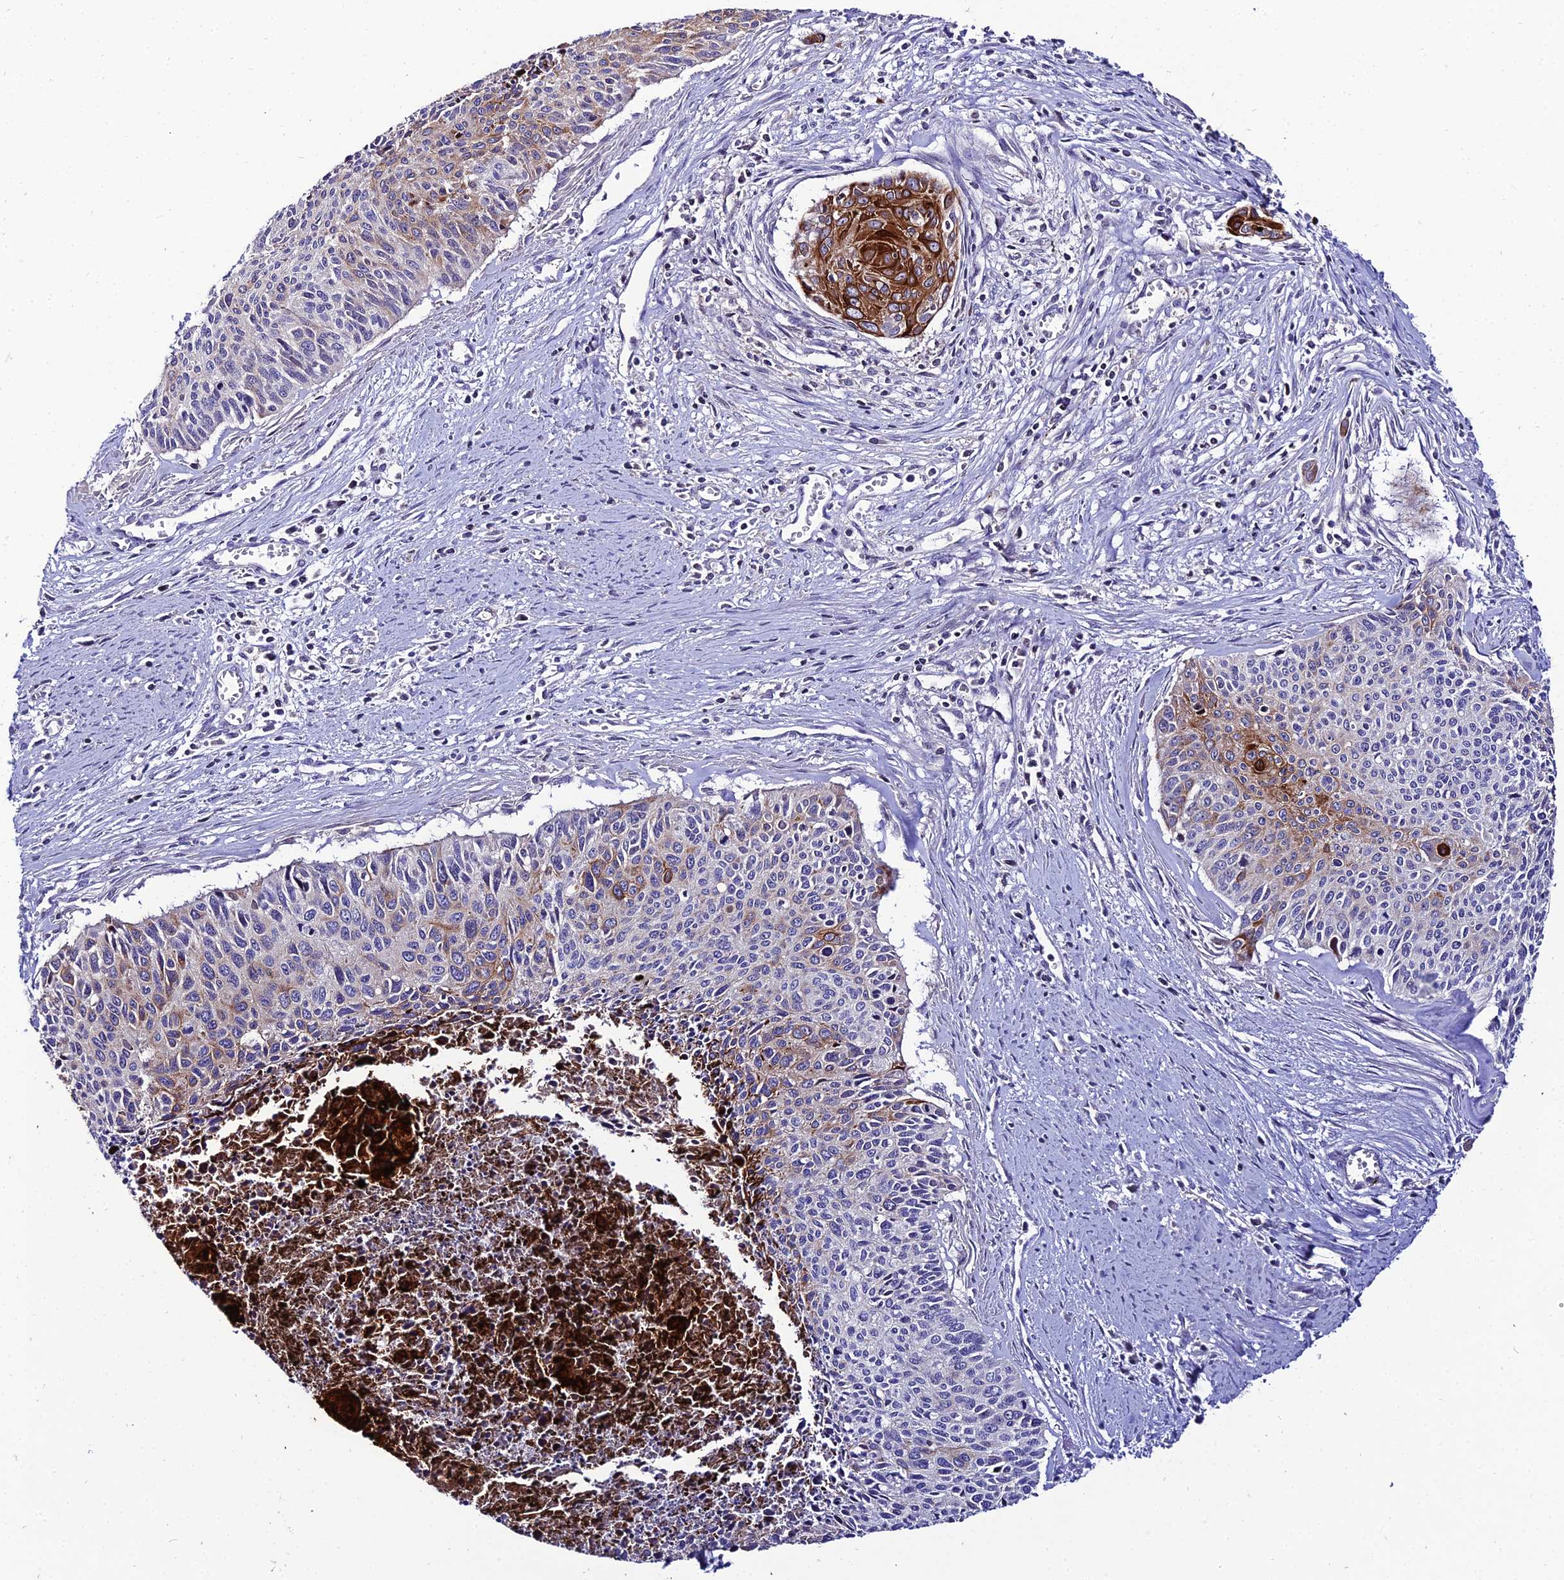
{"staining": {"intensity": "strong", "quantity": "<25%", "location": "cytoplasmic/membranous"}, "tissue": "cervical cancer", "cell_type": "Tumor cells", "image_type": "cancer", "snomed": [{"axis": "morphology", "description": "Squamous cell carcinoma, NOS"}, {"axis": "topography", "description": "Cervix"}], "caption": "Immunohistochemistry of cervical squamous cell carcinoma displays medium levels of strong cytoplasmic/membranous staining in about <25% of tumor cells.", "gene": "SHQ1", "patient": {"sex": "female", "age": 55}}